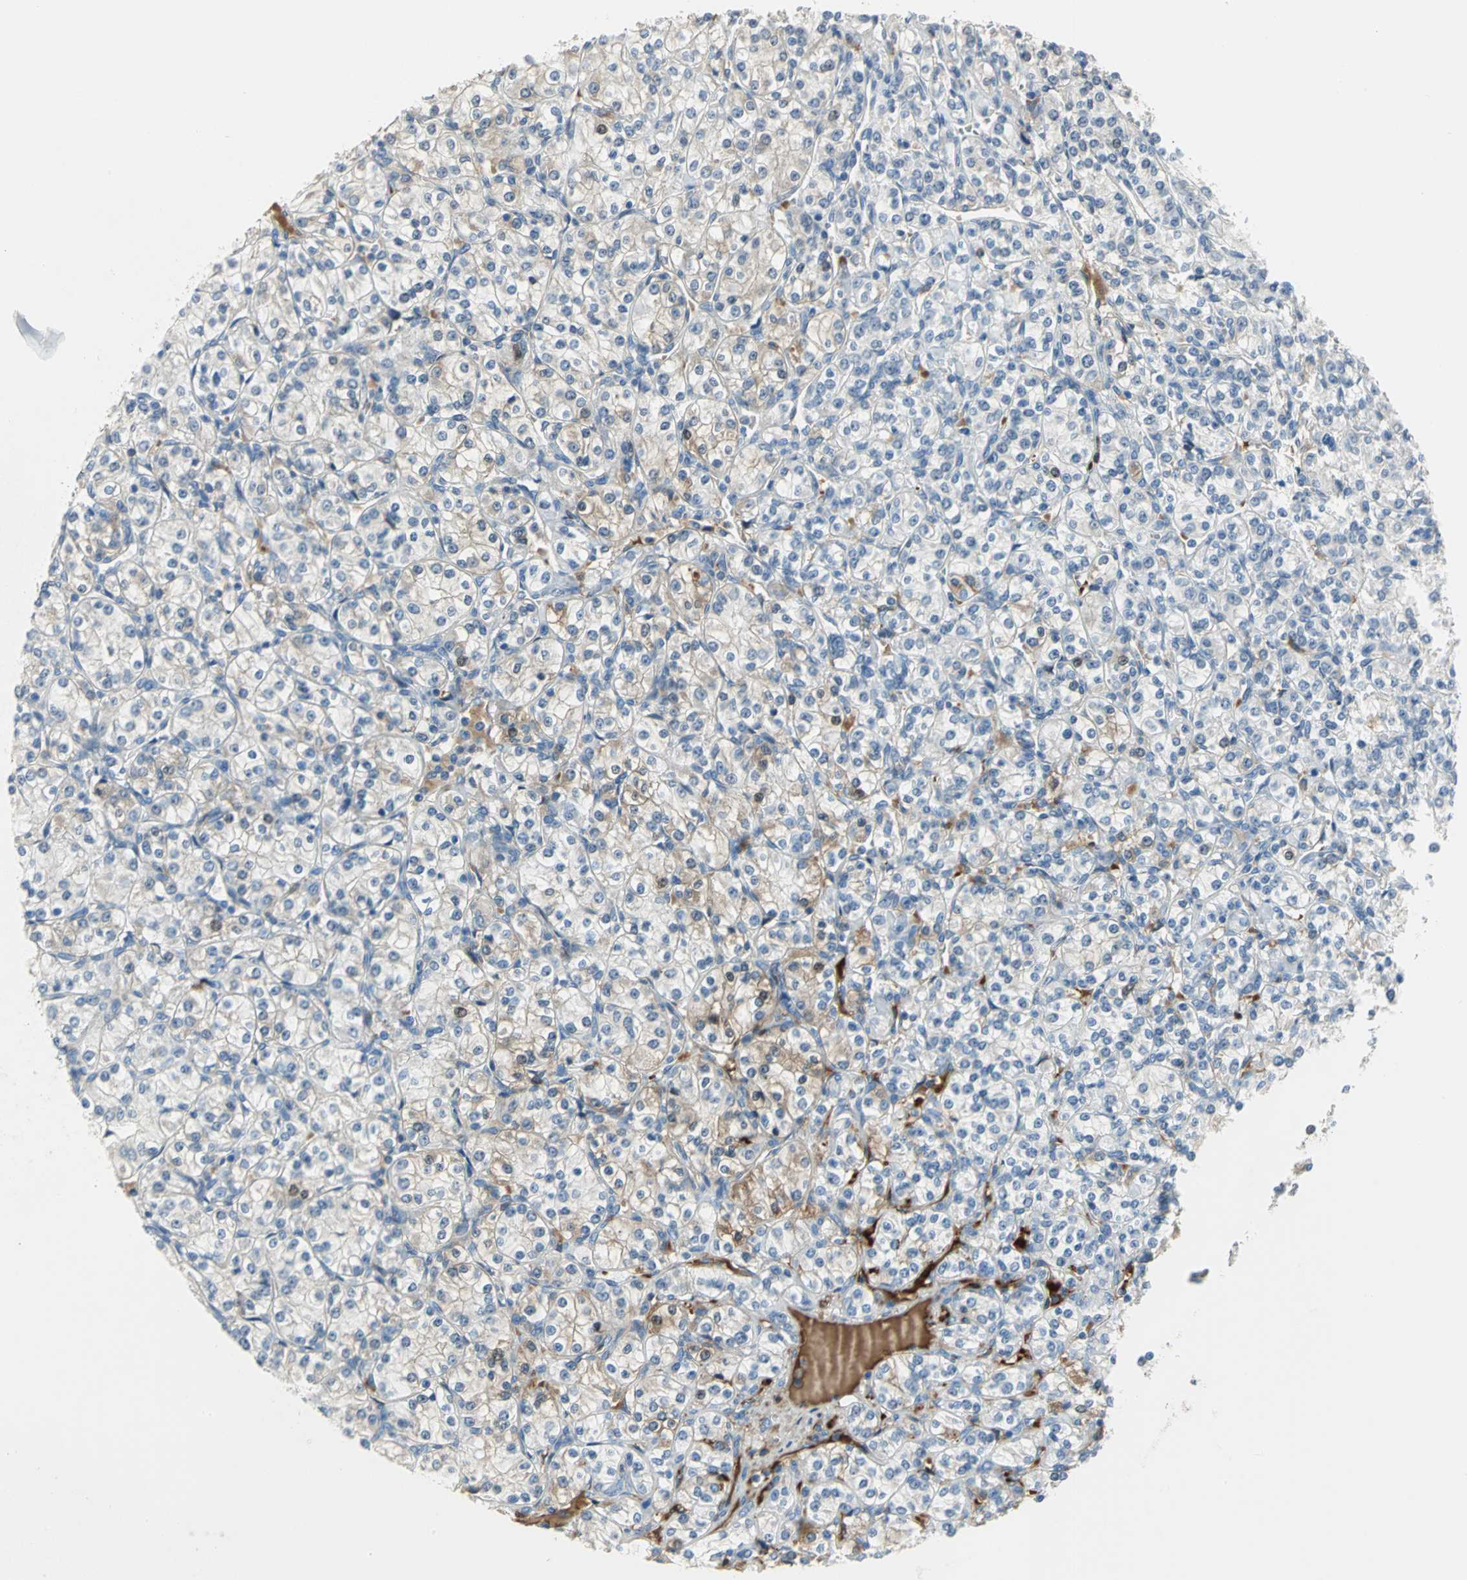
{"staining": {"intensity": "moderate", "quantity": ">75%", "location": "cytoplasmic/membranous"}, "tissue": "renal cancer", "cell_type": "Tumor cells", "image_type": "cancer", "snomed": [{"axis": "morphology", "description": "Adenocarcinoma, NOS"}, {"axis": "topography", "description": "Kidney"}], "caption": "Immunohistochemical staining of human renal cancer reveals medium levels of moderate cytoplasmic/membranous expression in about >75% of tumor cells.", "gene": "ZIC1", "patient": {"sex": "male", "age": 77}}